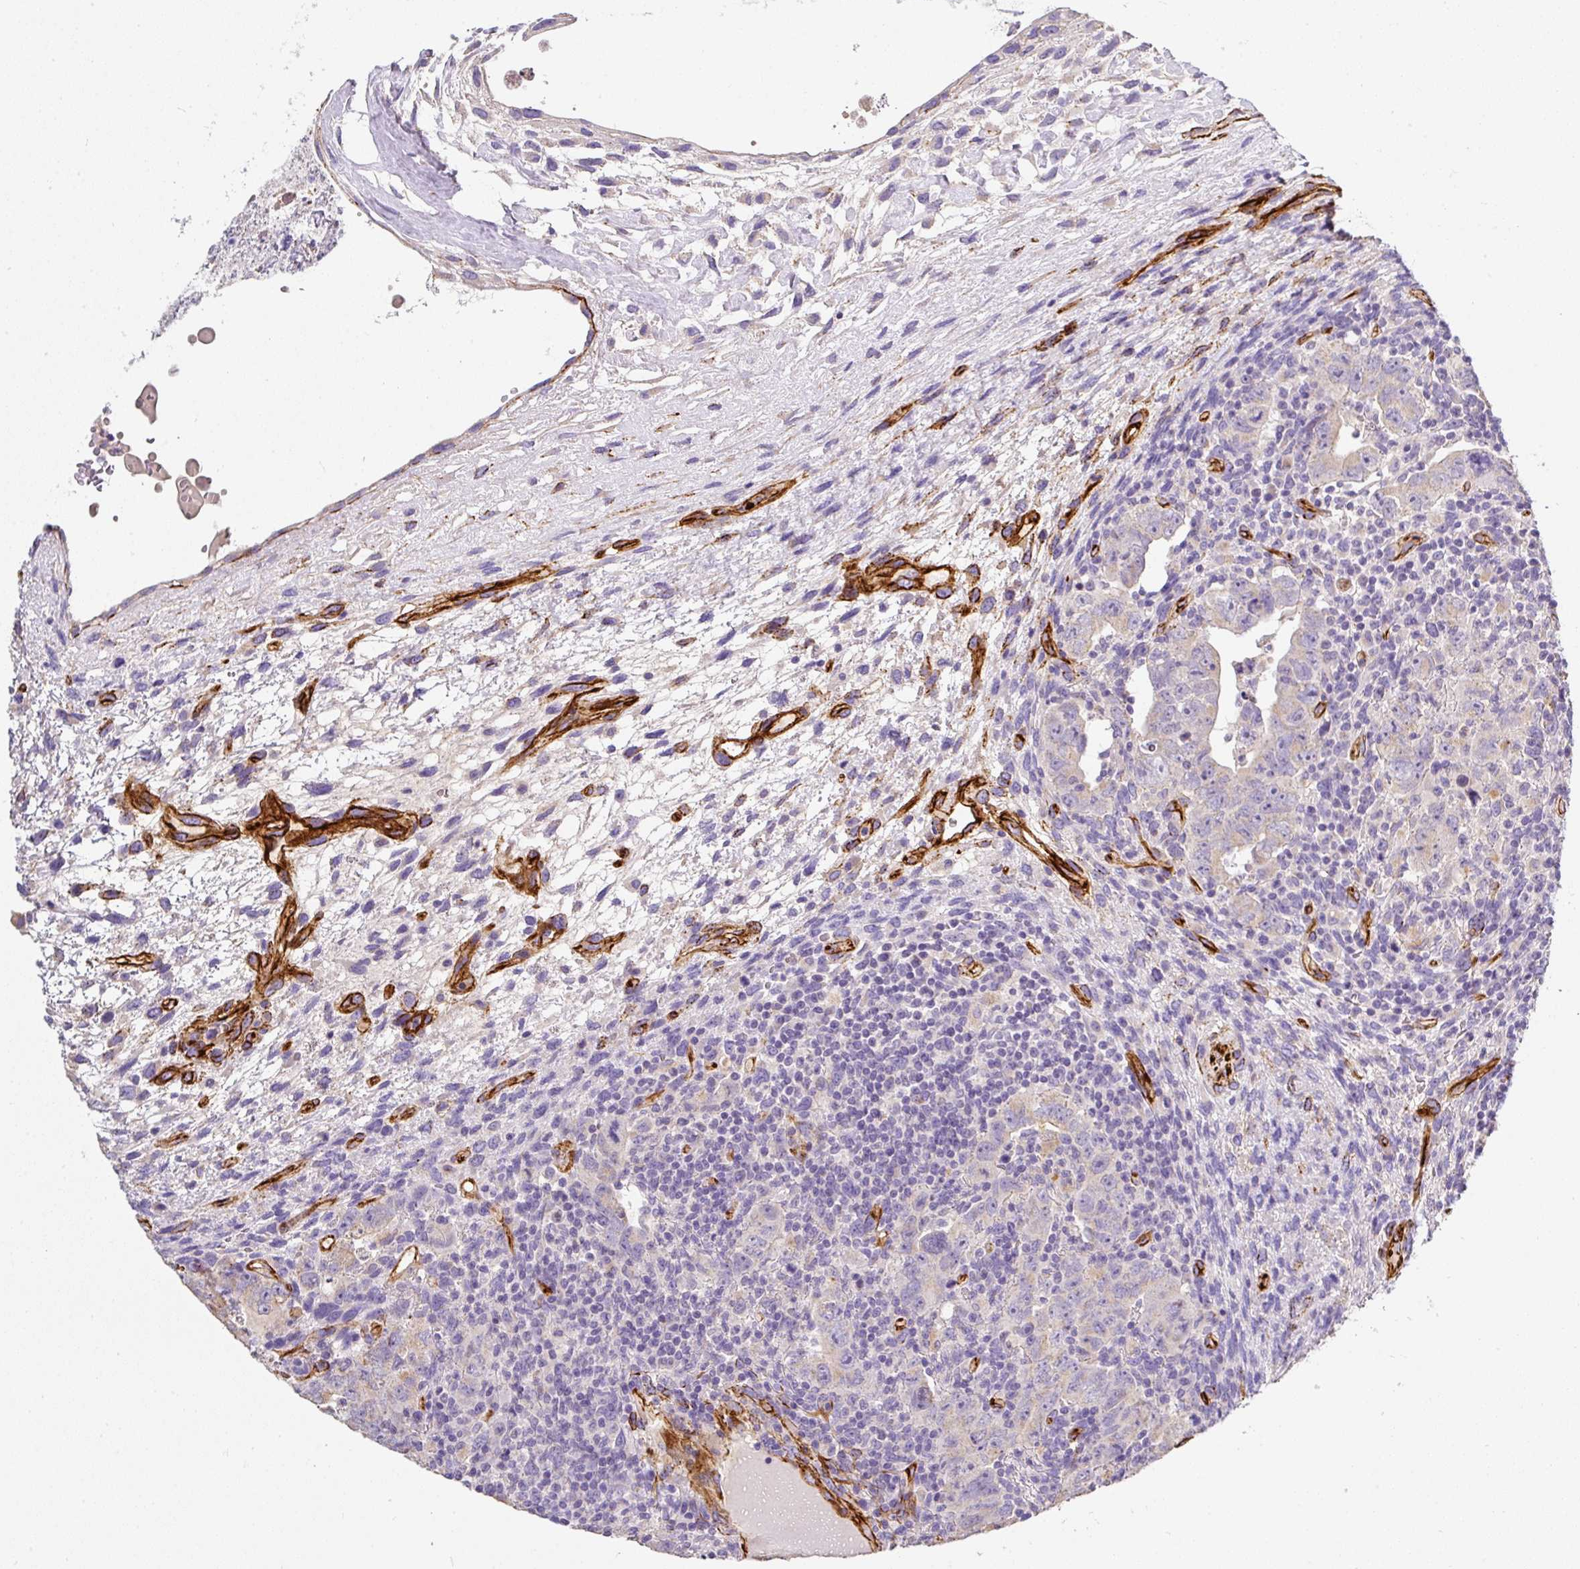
{"staining": {"intensity": "negative", "quantity": "none", "location": "none"}, "tissue": "testis cancer", "cell_type": "Tumor cells", "image_type": "cancer", "snomed": [{"axis": "morphology", "description": "Carcinoma, Embryonal, NOS"}, {"axis": "topography", "description": "Testis"}], "caption": "Tumor cells show no significant protein expression in testis cancer (embryonal carcinoma).", "gene": "SLC25A17", "patient": {"sex": "male", "age": 24}}